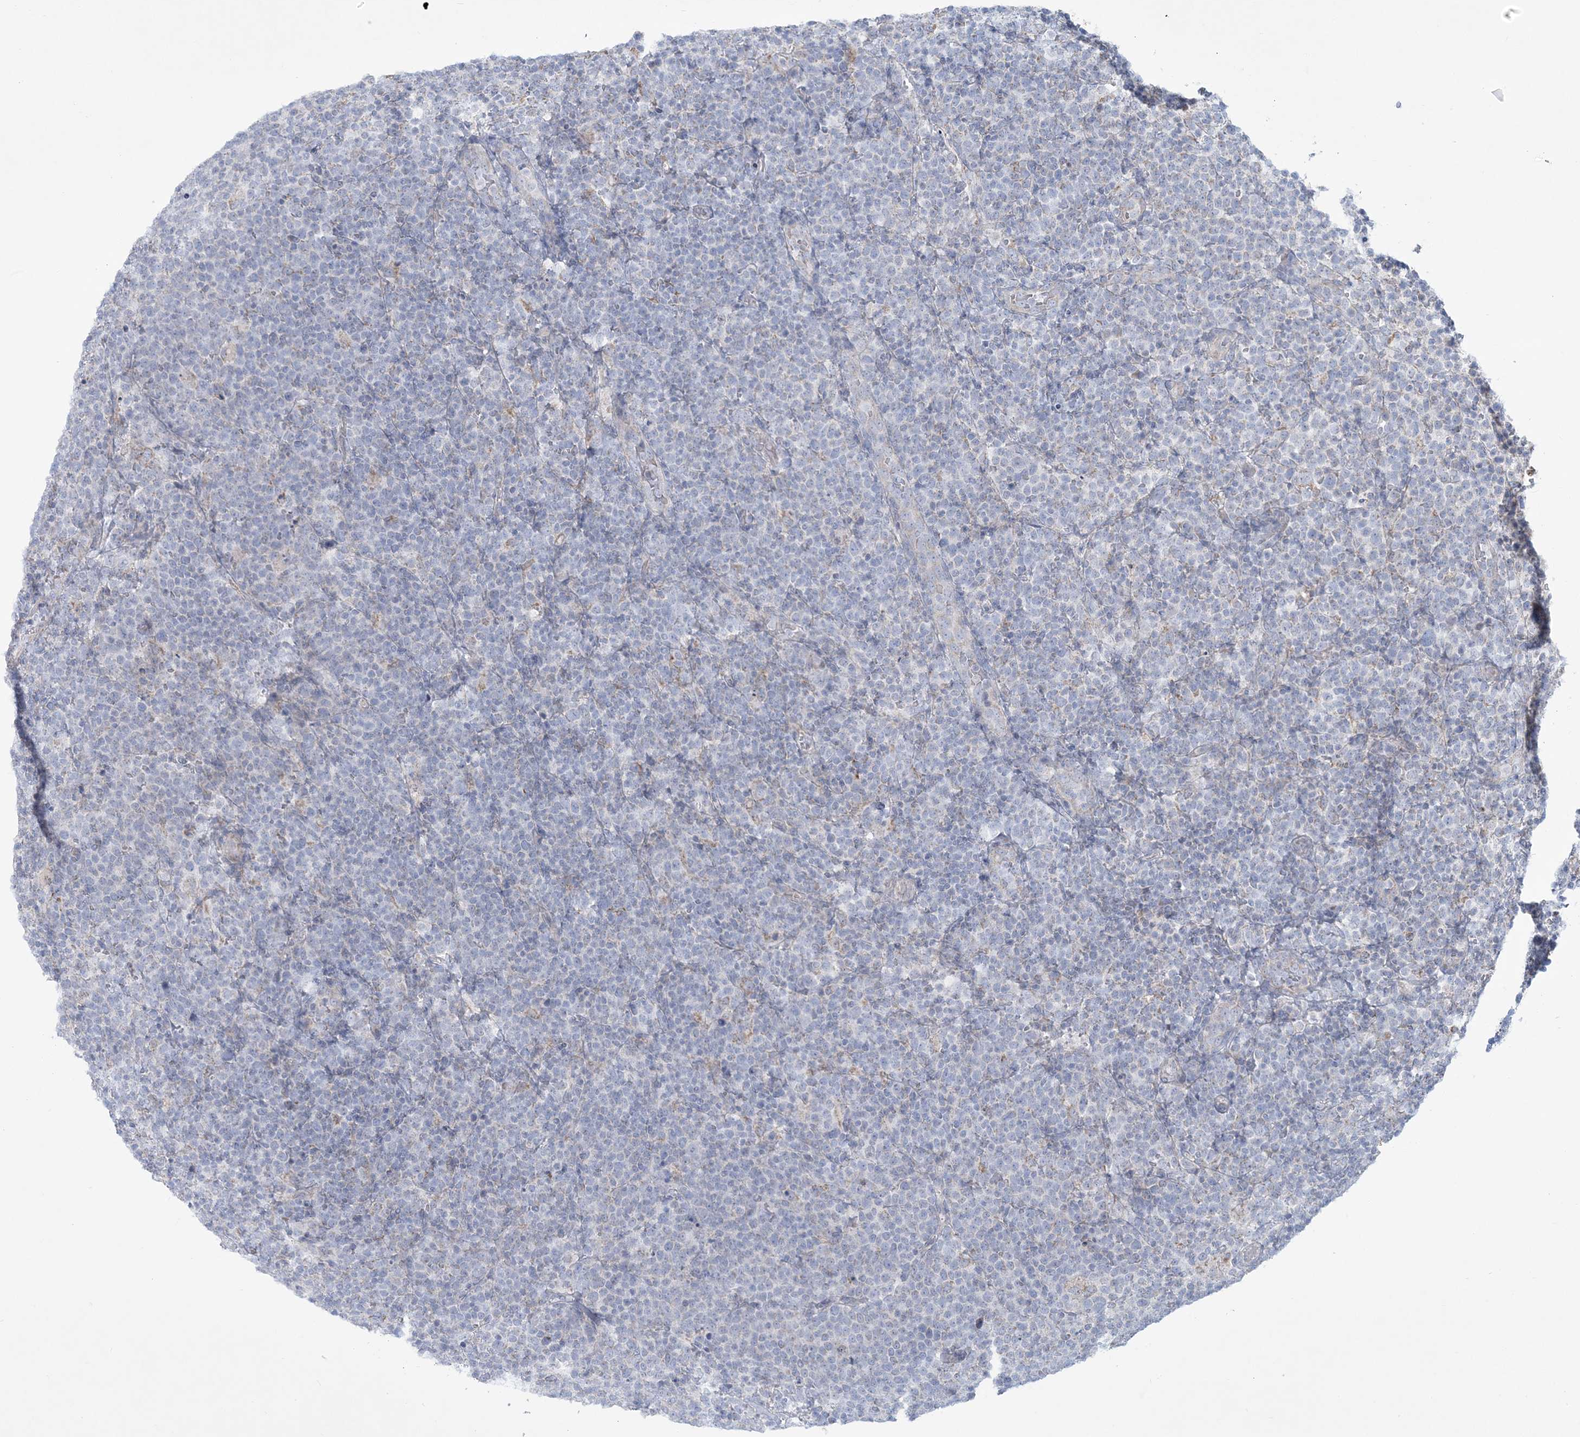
{"staining": {"intensity": "negative", "quantity": "none", "location": "none"}, "tissue": "lymphoma", "cell_type": "Tumor cells", "image_type": "cancer", "snomed": [{"axis": "morphology", "description": "Malignant lymphoma, non-Hodgkin's type, High grade"}, {"axis": "topography", "description": "Lymph node"}], "caption": "Immunohistochemistry image of high-grade malignant lymphoma, non-Hodgkin's type stained for a protein (brown), which shows no positivity in tumor cells. (DAB immunohistochemistry with hematoxylin counter stain).", "gene": "TBC1D7", "patient": {"sex": "male", "age": 61}}